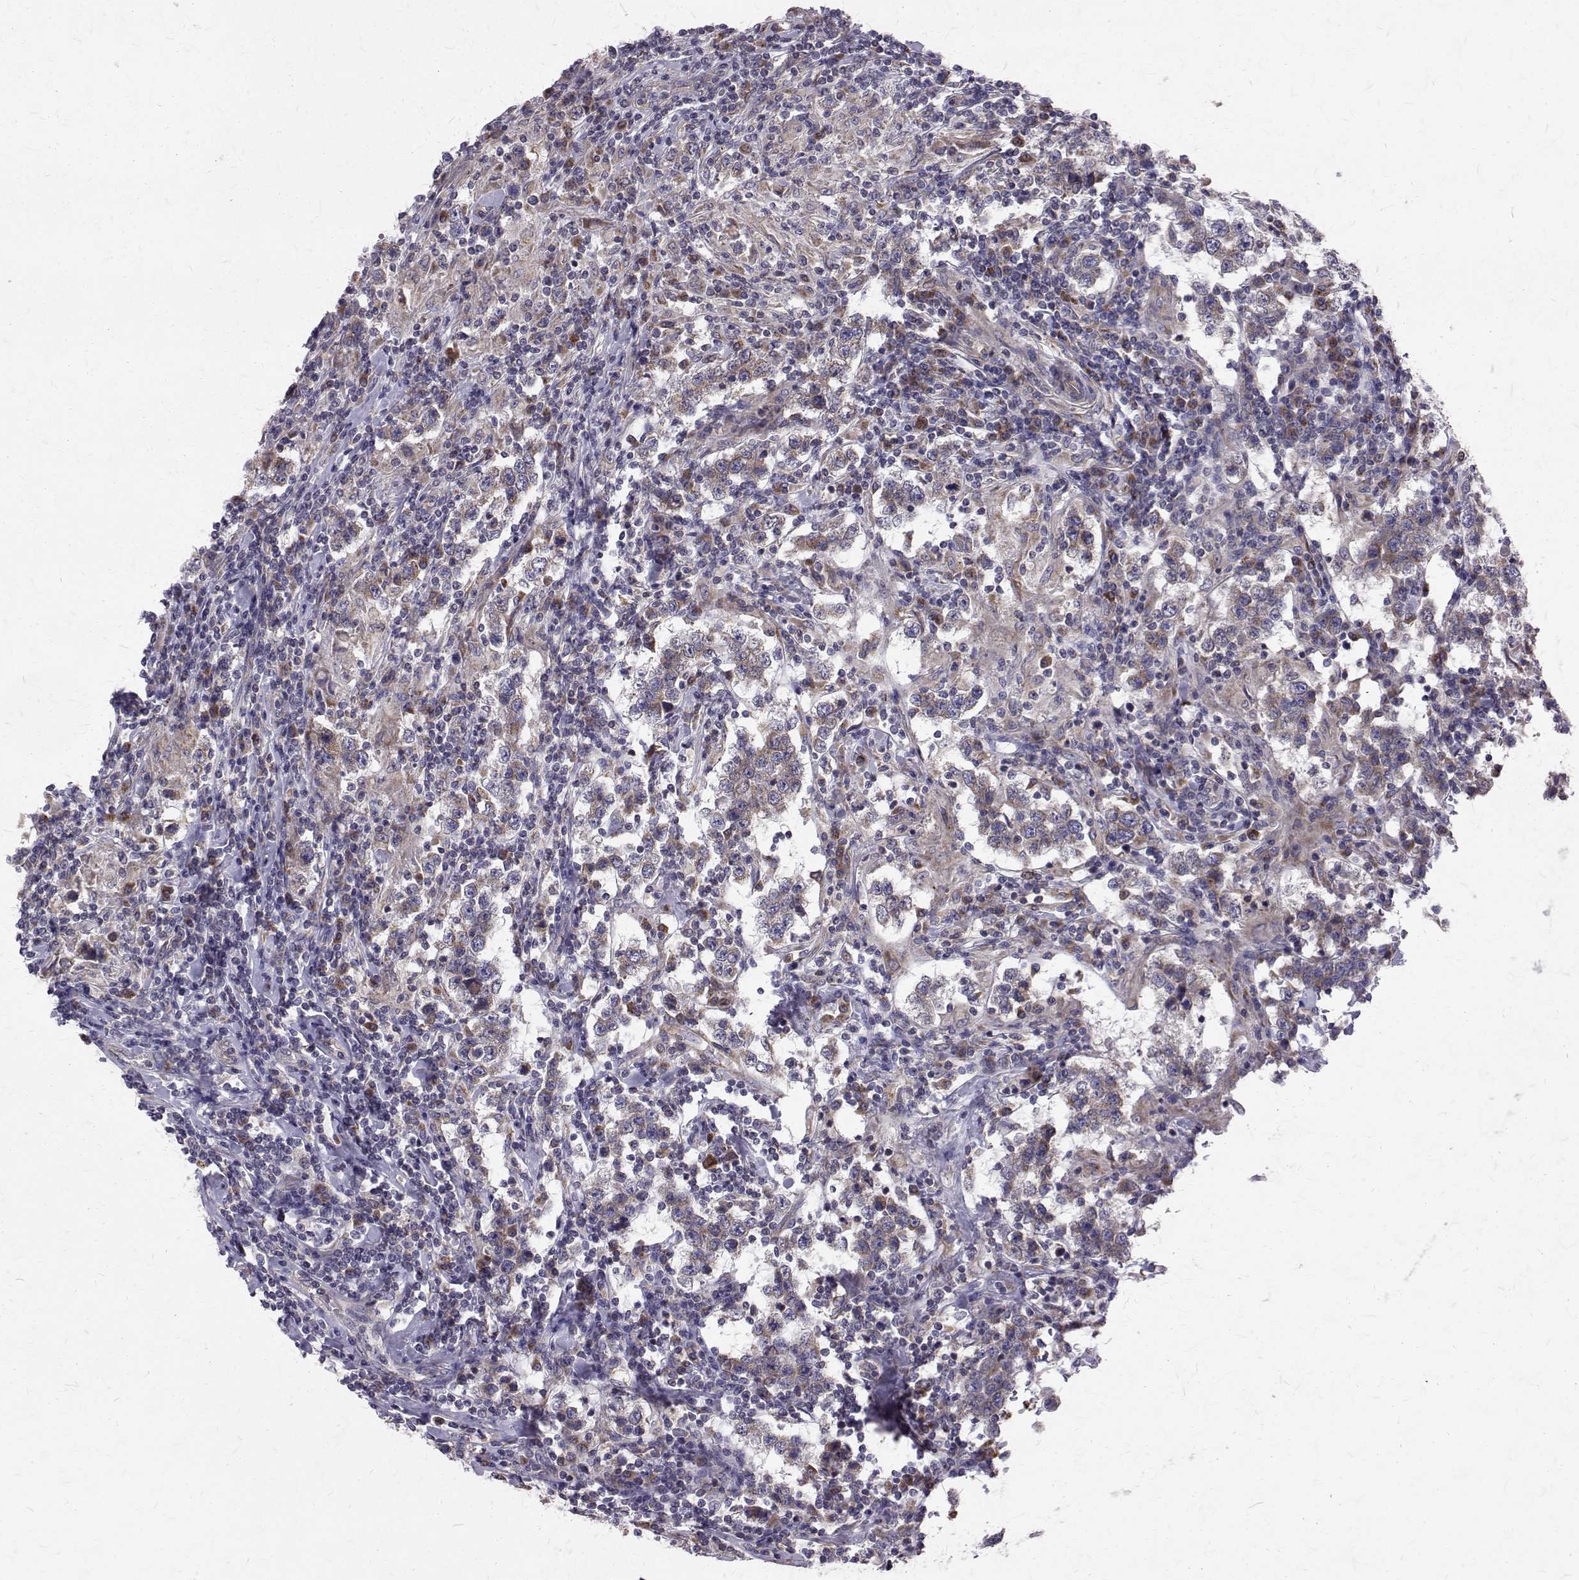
{"staining": {"intensity": "weak", "quantity": "<25%", "location": "cytoplasmic/membranous"}, "tissue": "testis cancer", "cell_type": "Tumor cells", "image_type": "cancer", "snomed": [{"axis": "morphology", "description": "Seminoma, NOS"}, {"axis": "morphology", "description": "Carcinoma, Embryonal, NOS"}, {"axis": "topography", "description": "Testis"}], "caption": "Testis seminoma stained for a protein using immunohistochemistry (IHC) reveals no staining tumor cells.", "gene": "ARFGAP1", "patient": {"sex": "male", "age": 41}}